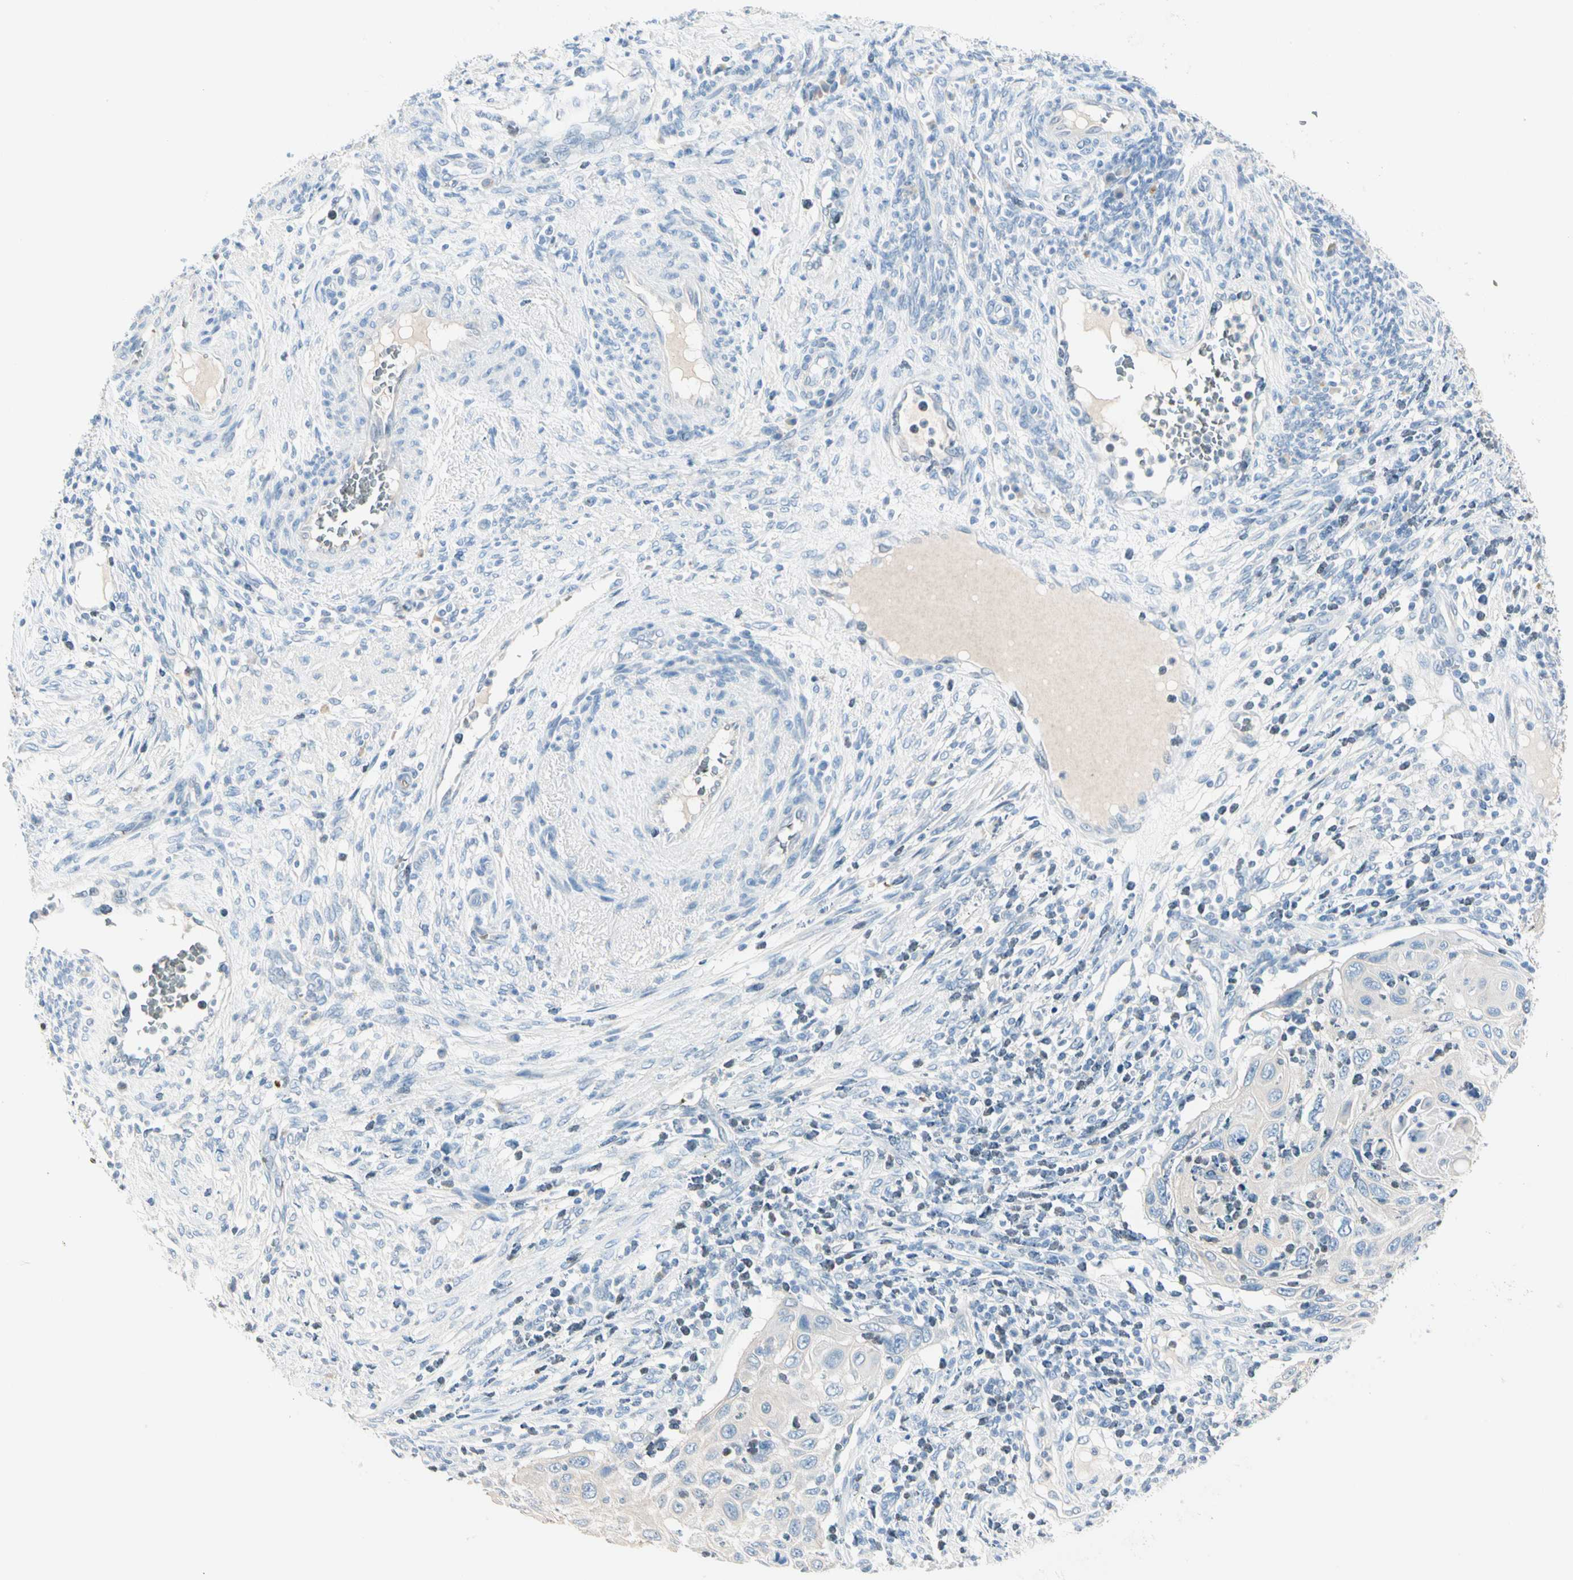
{"staining": {"intensity": "negative", "quantity": "none", "location": "none"}, "tissue": "cervical cancer", "cell_type": "Tumor cells", "image_type": "cancer", "snomed": [{"axis": "morphology", "description": "Squamous cell carcinoma, NOS"}, {"axis": "topography", "description": "Cervix"}], "caption": "The photomicrograph exhibits no significant staining in tumor cells of squamous cell carcinoma (cervical). (Brightfield microscopy of DAB (3,3'-diaminobenzidine) immunohistochemistry (IHC) at high magnification).", "gene": "CA1", "patient": {"sex": "female", "age": 70}}